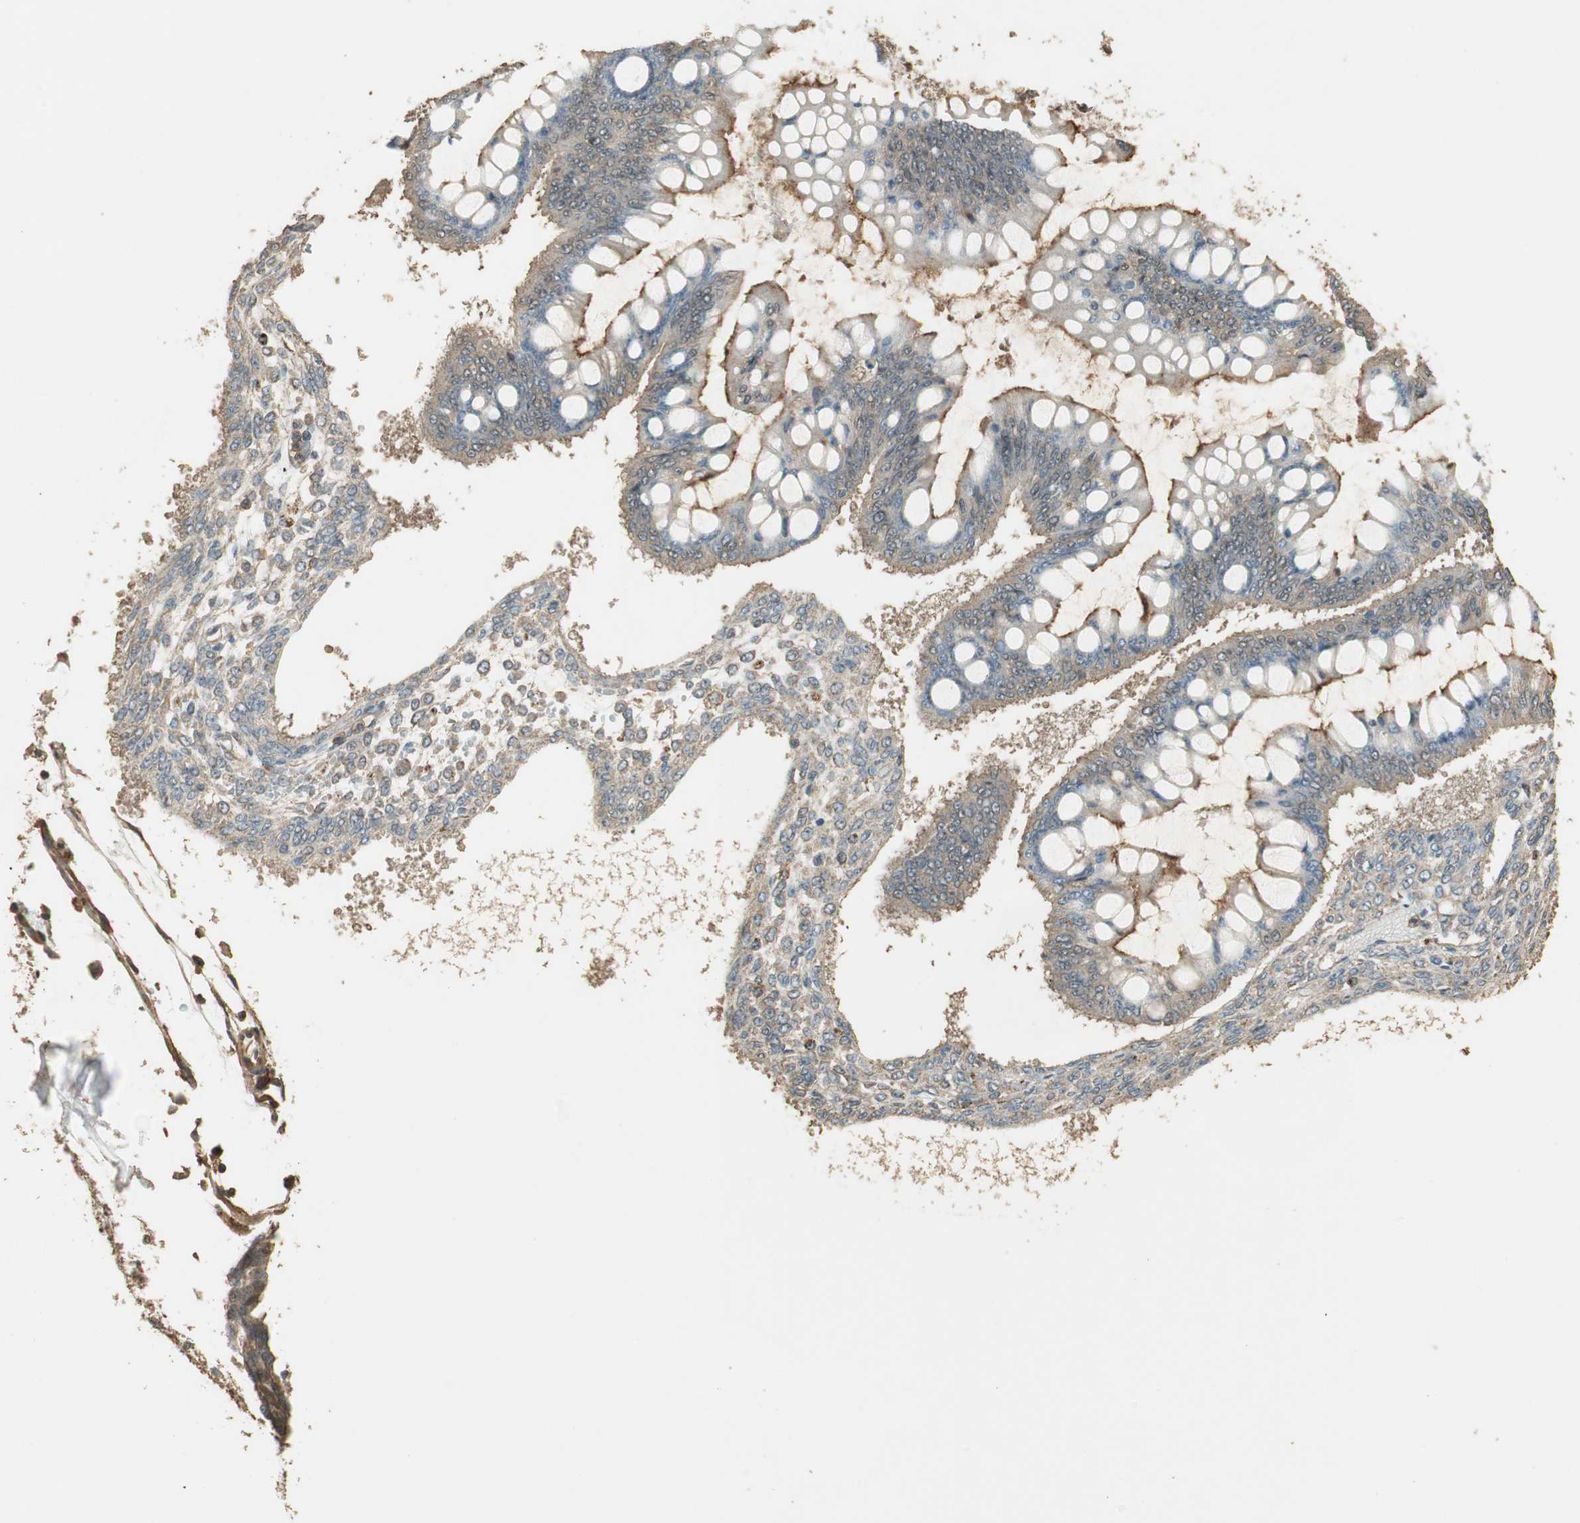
{"staining": {"intensity": "moderate", "quantity": "25%-75%", "location": "cytoplasmic/membranous"}, "tissue": "ovarian cancer", "cell_type": "Tumor cells", "image_type": "cancer", "snomed": [{"axis": "morphology", "description": "Cystadenocarcinoma, mucinous, NOS"}, {"axis": "topography", "description": "Ovary"}], "caption": "The photomicrograph exhibits staining of ovarian mucinous cystadenocarcinoma, revealing moderate cytoplasmic/membranous protein staining (brown color) within tumor cells. Using DAB (3,3'-diaminobenzidine) (brown) and hematoxylin (blue) stains, captured at high magnification using brightfield microscopy.", "gene": "USP2", "patient": {"sex": "female", "age": 73}}